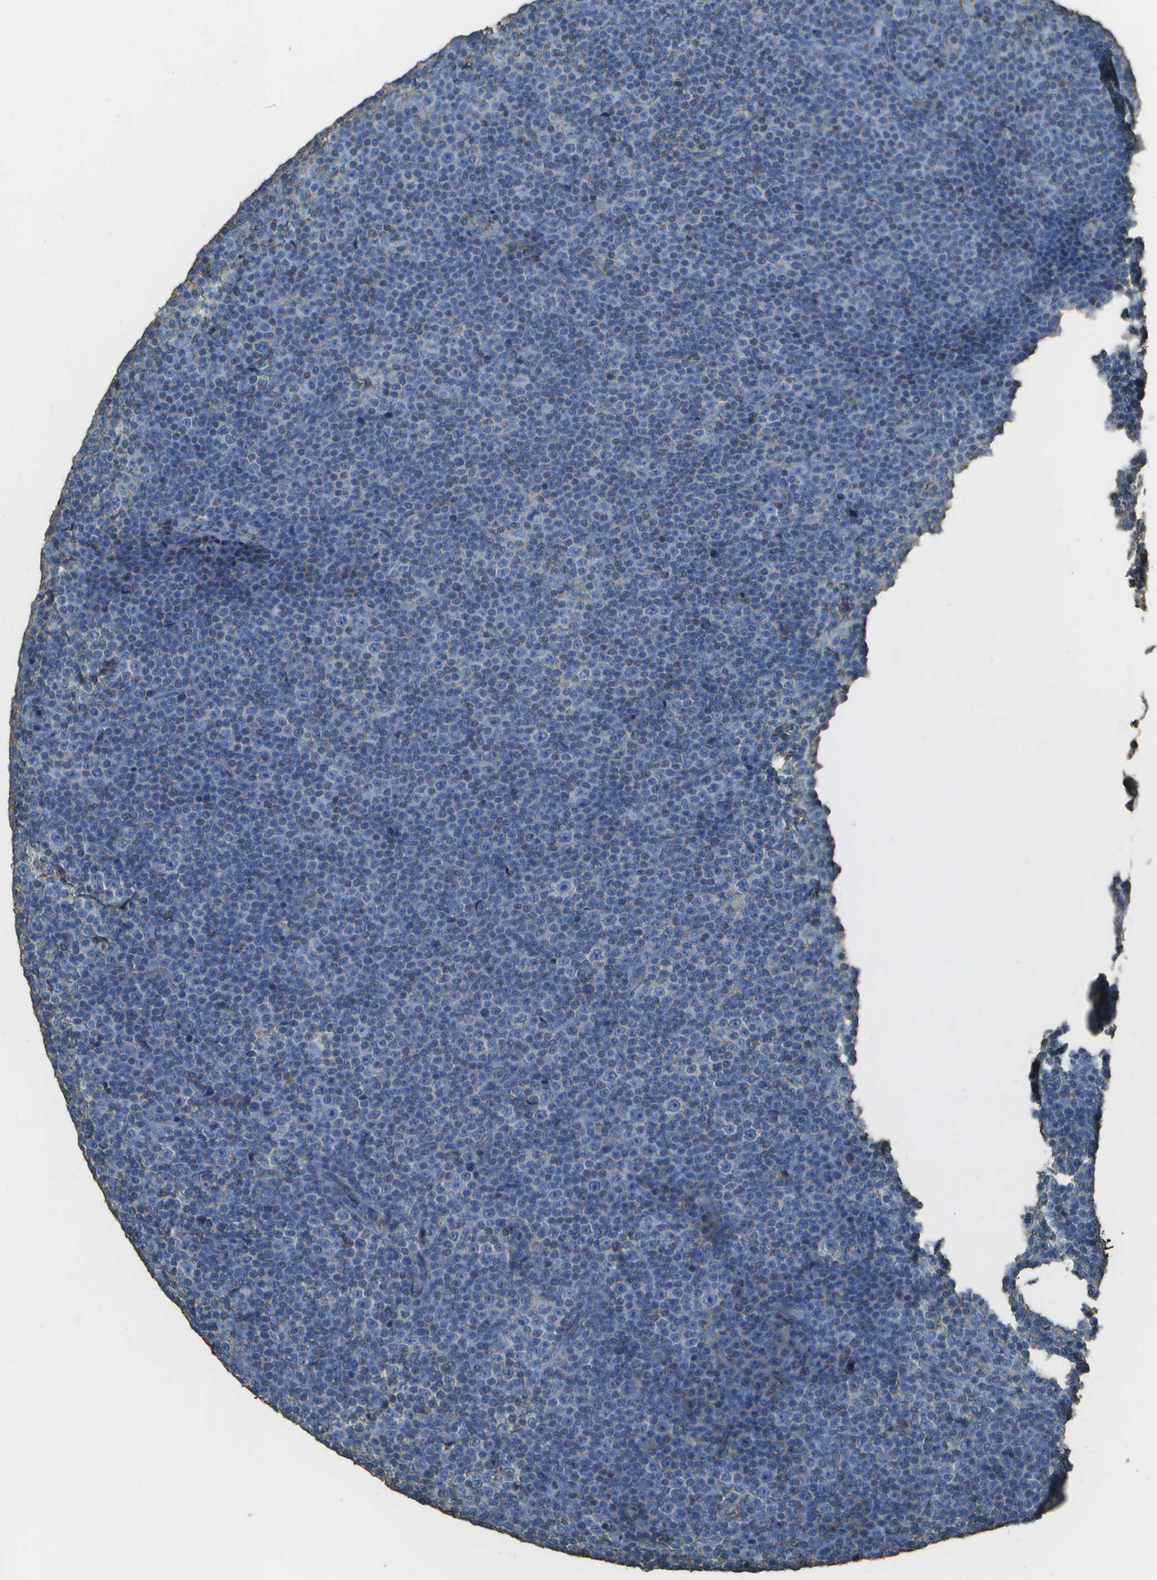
{"staining": {"intensity": "negative", "quantity": "none", "location": "none"}, "tissue": "lymphoma", "cell_type": "Tumor cells", "image_type": "cancer", "snomed": [{"axis": "morphology", "description": "Malignant lymphoma, non-Hodgkin's type, Low grade"}, {"axis": "topography", "description": "Lymph node"}], "caption": "The micrograph displays no staining of tumor cells in lymphoma.", "gene": "CYP4F11", "patient": {"sex": "female", "age": 67}}